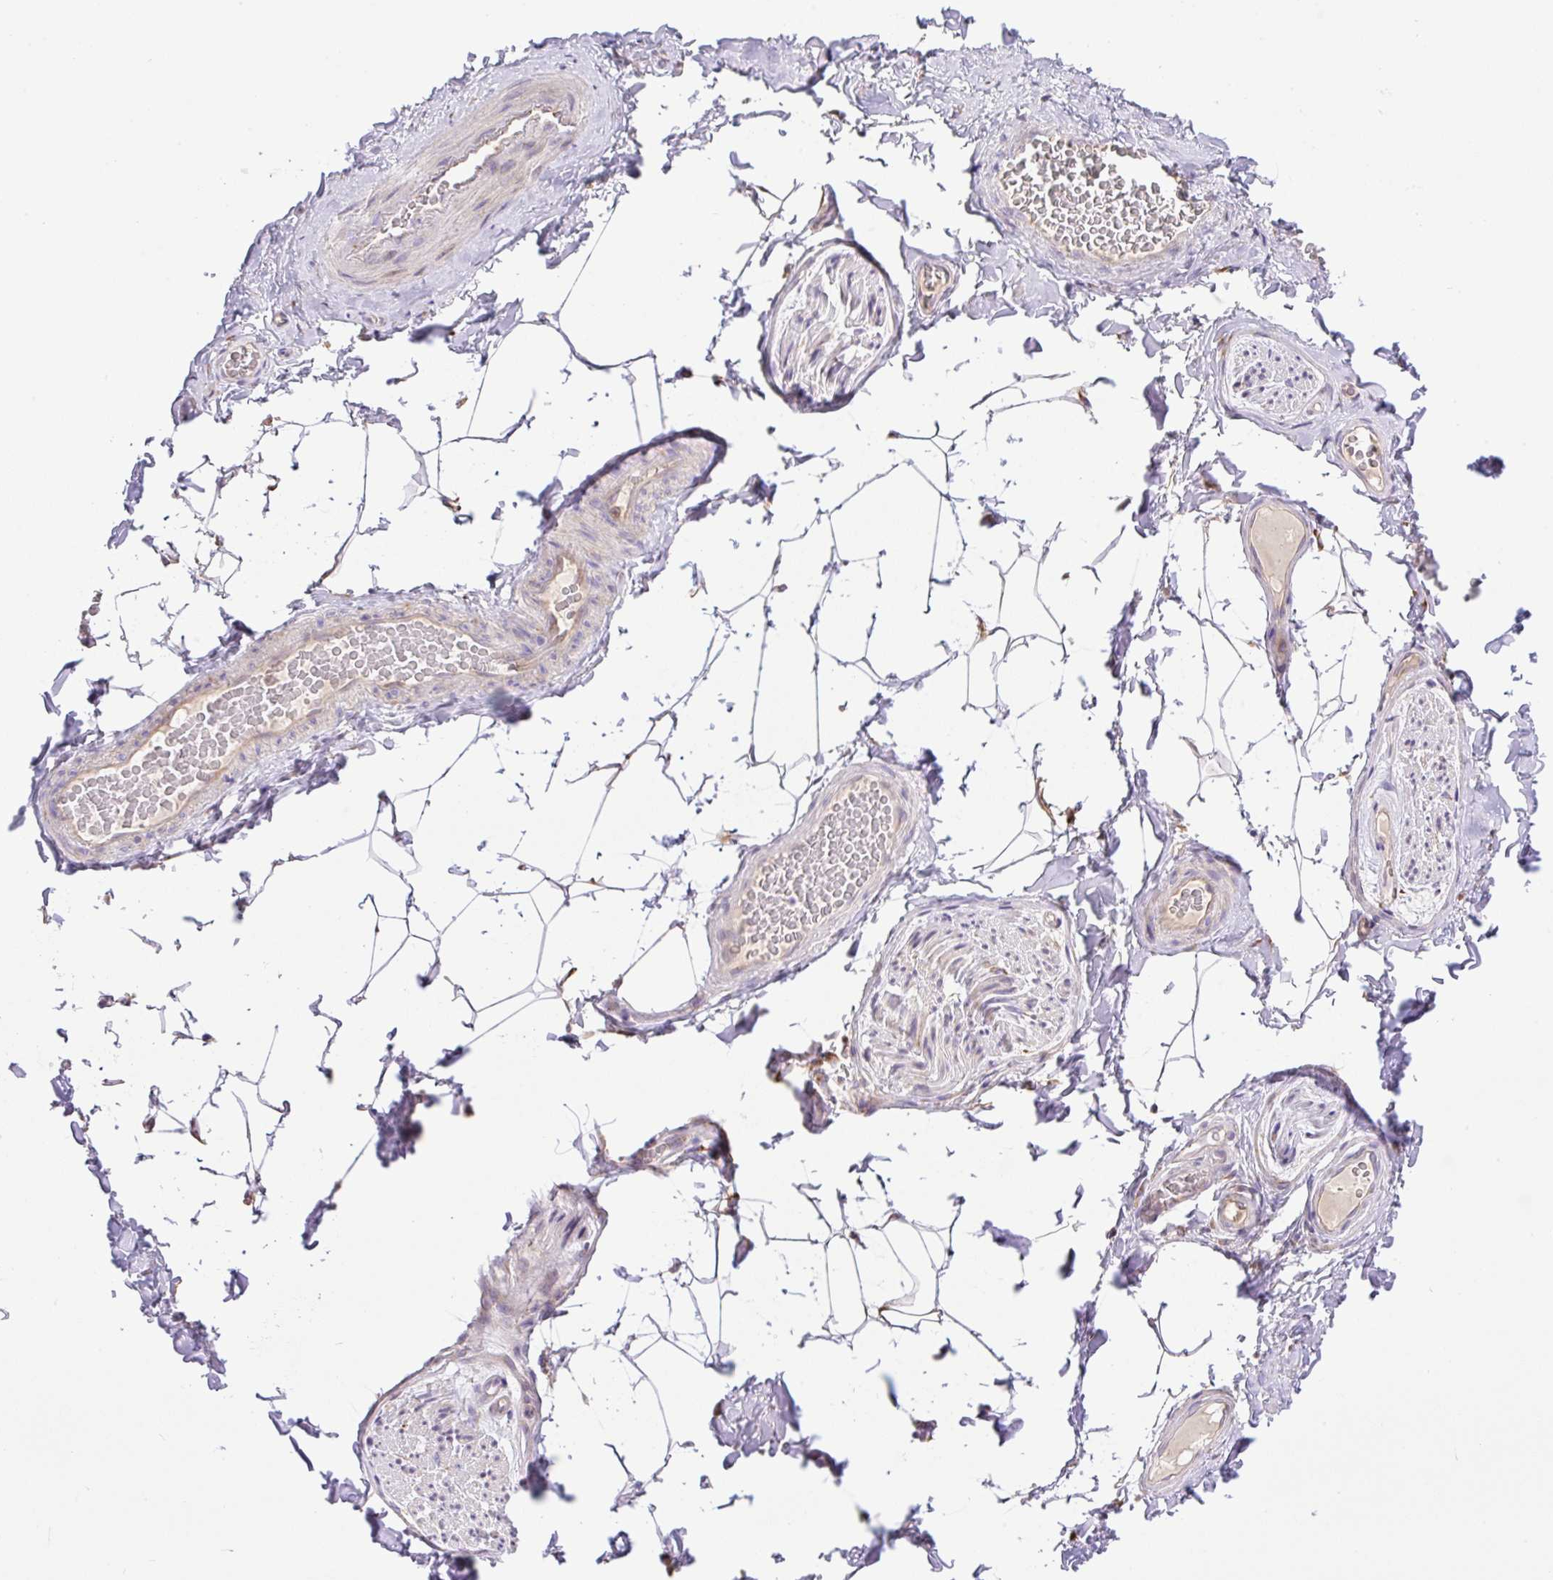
{"staining": {"intensity": "negative", "quantity": "none", "location": "none"}, "tissue": "adipose tissue", "cell_type": "Adipocytes", "image_type": "normal", "snomed": [{"axis": "morphology", "description": "Normal tissue, NOS"}, {"axis": "topography", "description": "Vascular tissue"}, {"axis": "topography", "description": "Peripheral nerve tissue"}], "caption": "DAB immunohistochemical staining of normal adipose tissue shows no significant staining in adipocytes.", "gene": "POFUT1", "patient": {"sex": "male", "age": 41}}